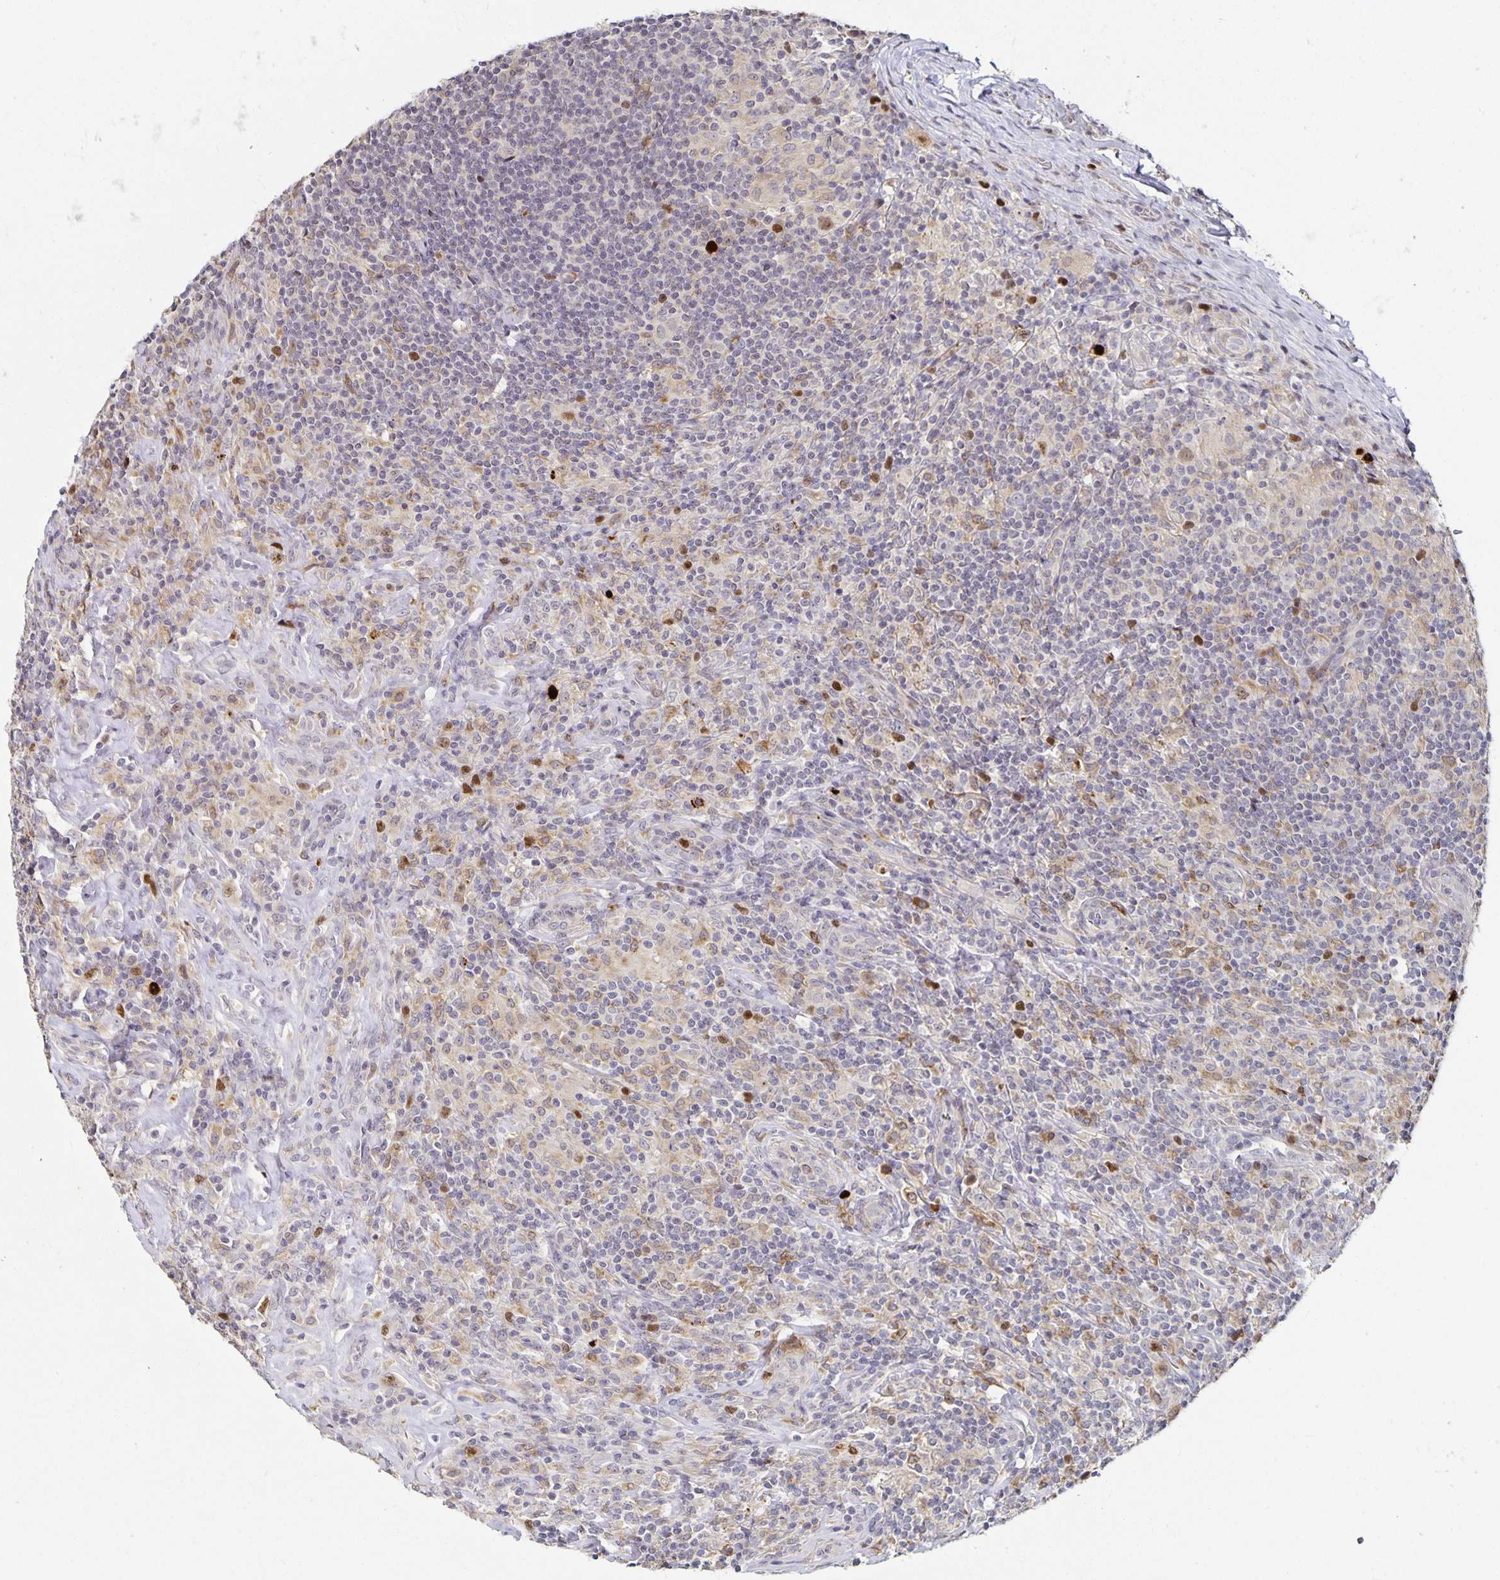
{"staining": {"intensity": "moderate", "quantity": "<25%", "location": "cytoplasmic/membranous,nuclear"}, "tissue": "lymphoma", "cell_type": "Tumor cells", "image_type": "cancer", "snomed": [{"axis": "morphology", "description": "Hodgkin's disease, NOS"}, {"axis": "morphology", "description": "Hodgkin's lymphoma, nodular sclerosis"}, {"axis": "topography", "description": "Lymph node"}], "caption": "The micrograph demonstrates staining of Hodgkin's disease, revealing moderate cytoplasmic/membranous and nuclear protein expression (brown color) within tumor cells. (DAB (3,3'-diaminobenzidine) IHC, brown staining for protein, blue staining for nuclei).", "gene": "ANLN", "patient": {"sex": "female", "age": 10}}